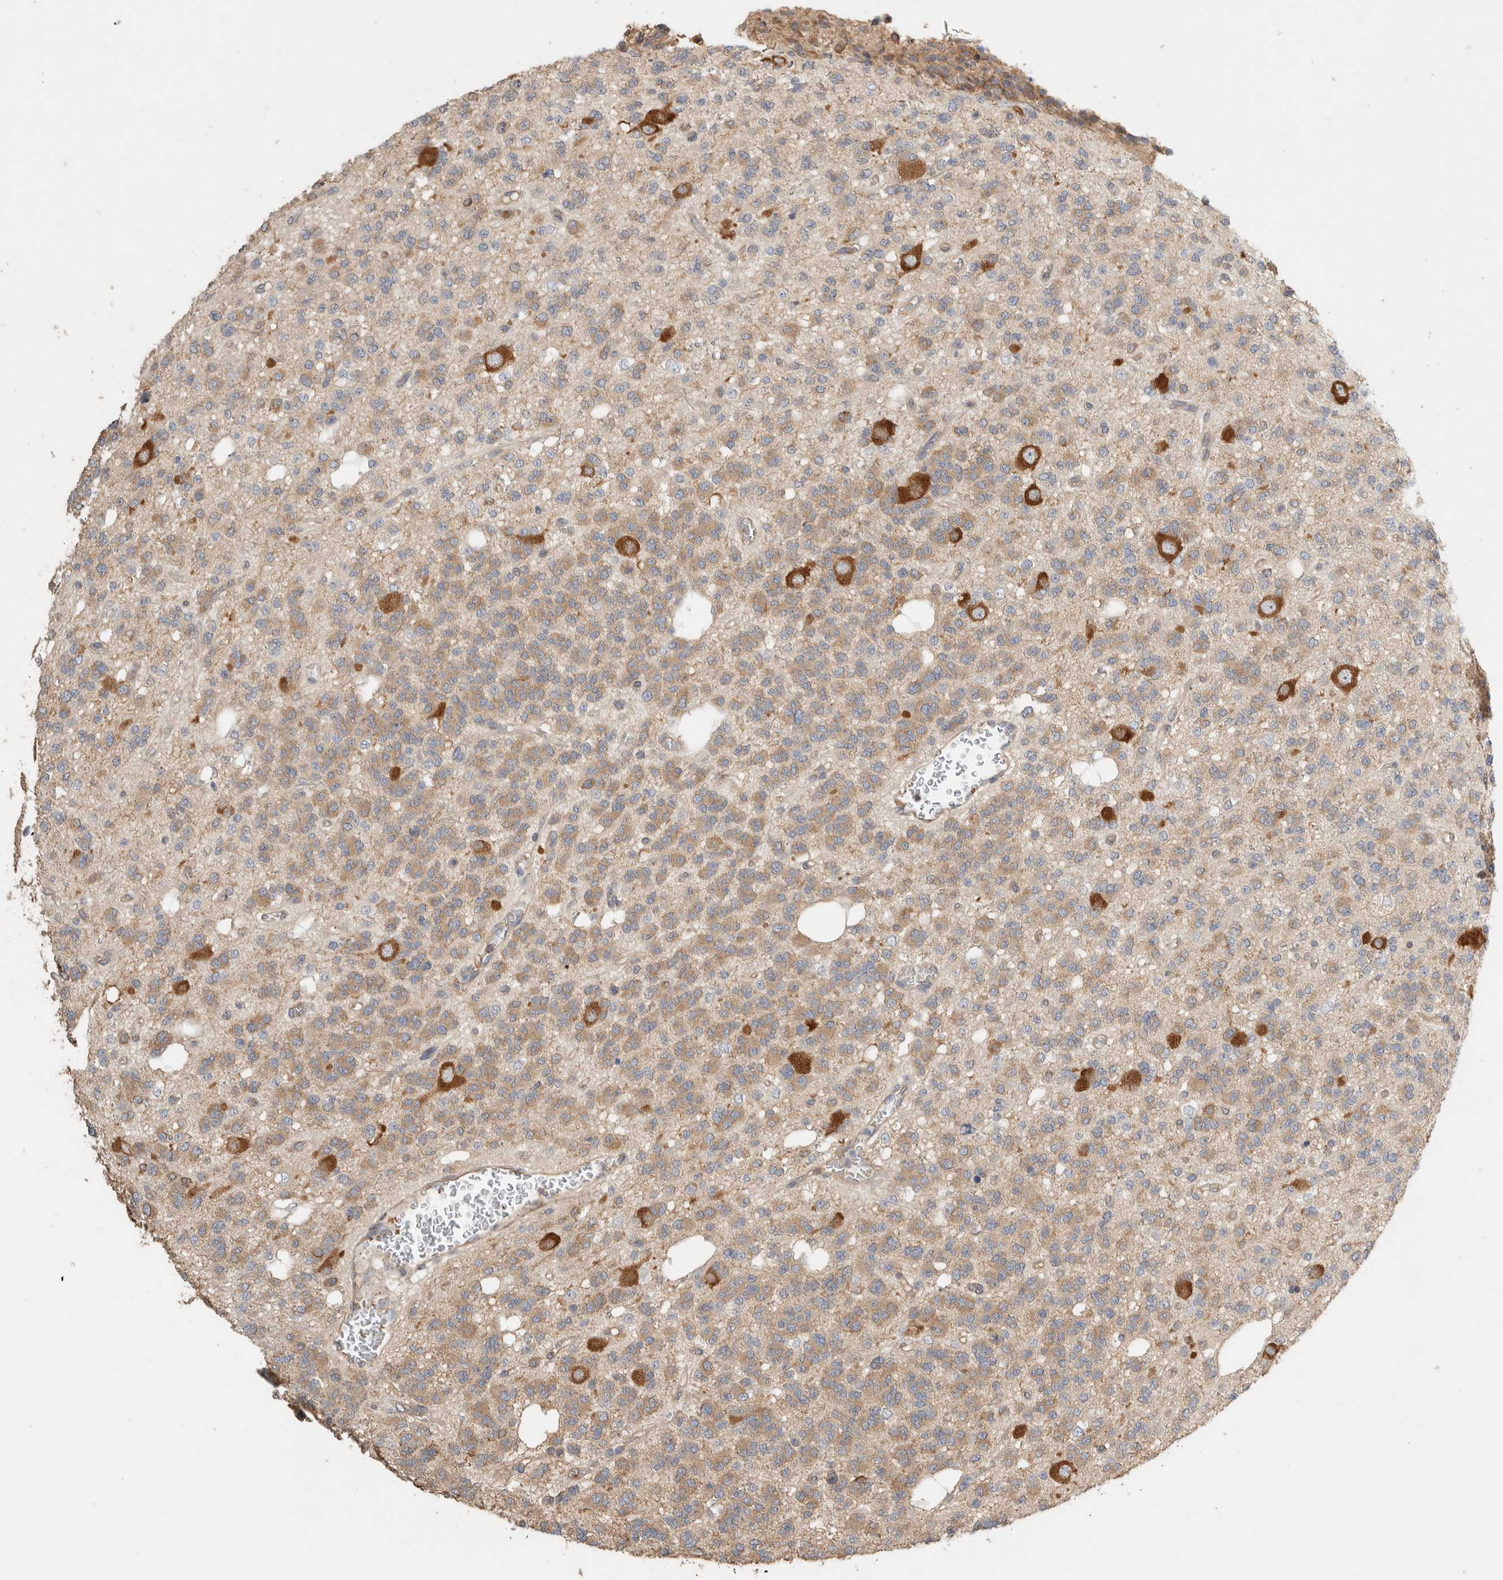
{"staining": {"intensity": "moderate", "quantity": ">75%", "location": "cytoplasmic/membranous"}, "tissue": "glioma", "cell_type": "Tumor cells", "image_type": "cancer", "snomed": [{"axis": "morphology", "description": "Glioma, malignant, Low grade"}, {"axis": "topography", "description": "Brain"}], "caption": "Immunohistochemical staining of malignant glioma (low-grade) exhibits medium levels of moderate cytoplasmic/membranous protein positivity in approximately >75% of tumor cells. The staining was performed using DAB (3,3'-diaminobenzidine) to visualize the protein expression in brown, while the nuclei were stained in blue with hematoxylin (Magnification: 20x).", "gene": "EIF4G3", "patient": {"sex": "male", "age": 38}}